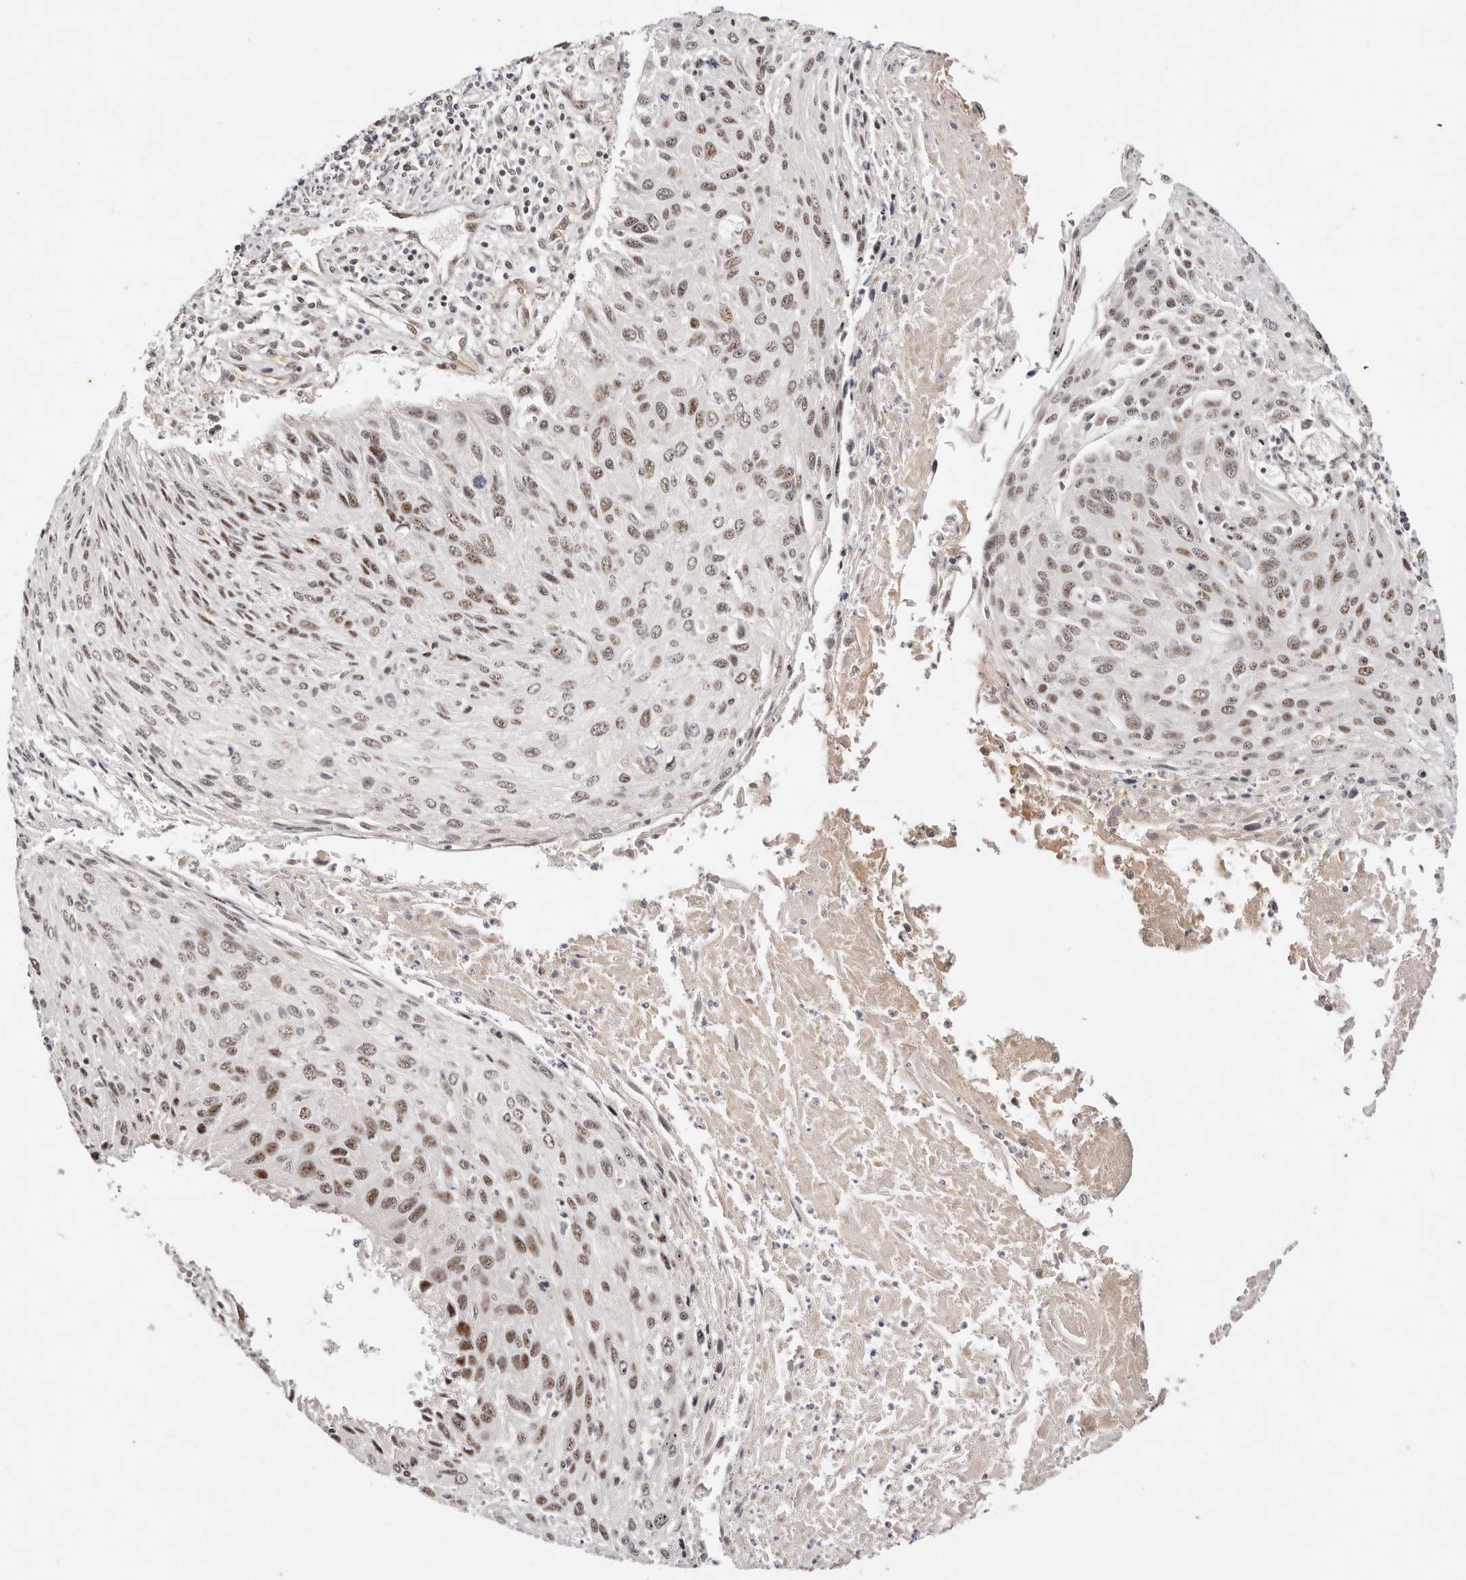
{"staining": {"intensity": "moderate", "quantity": ">75%", "location": "nuclear"}, "tissue": "cervical cancer", "cell_type": "Tumor cells", "image_type": "cancer", "snomed": [{"axis": "morphology", "description": "Squamous cell carcinoma, NOS"}, {"axis": "topography", "description": "Cervix"}], "caption": "Squamous cell carcinoma (cervical) was stained to show a protein in brown. There is medium levels of moderate nuclear expression in about >75% of tumor cells. (DAB = brown stain, brightfield microscopy at high magnification).", "gene": "WRN", "patient": {"sex": "female", "age": 51}}